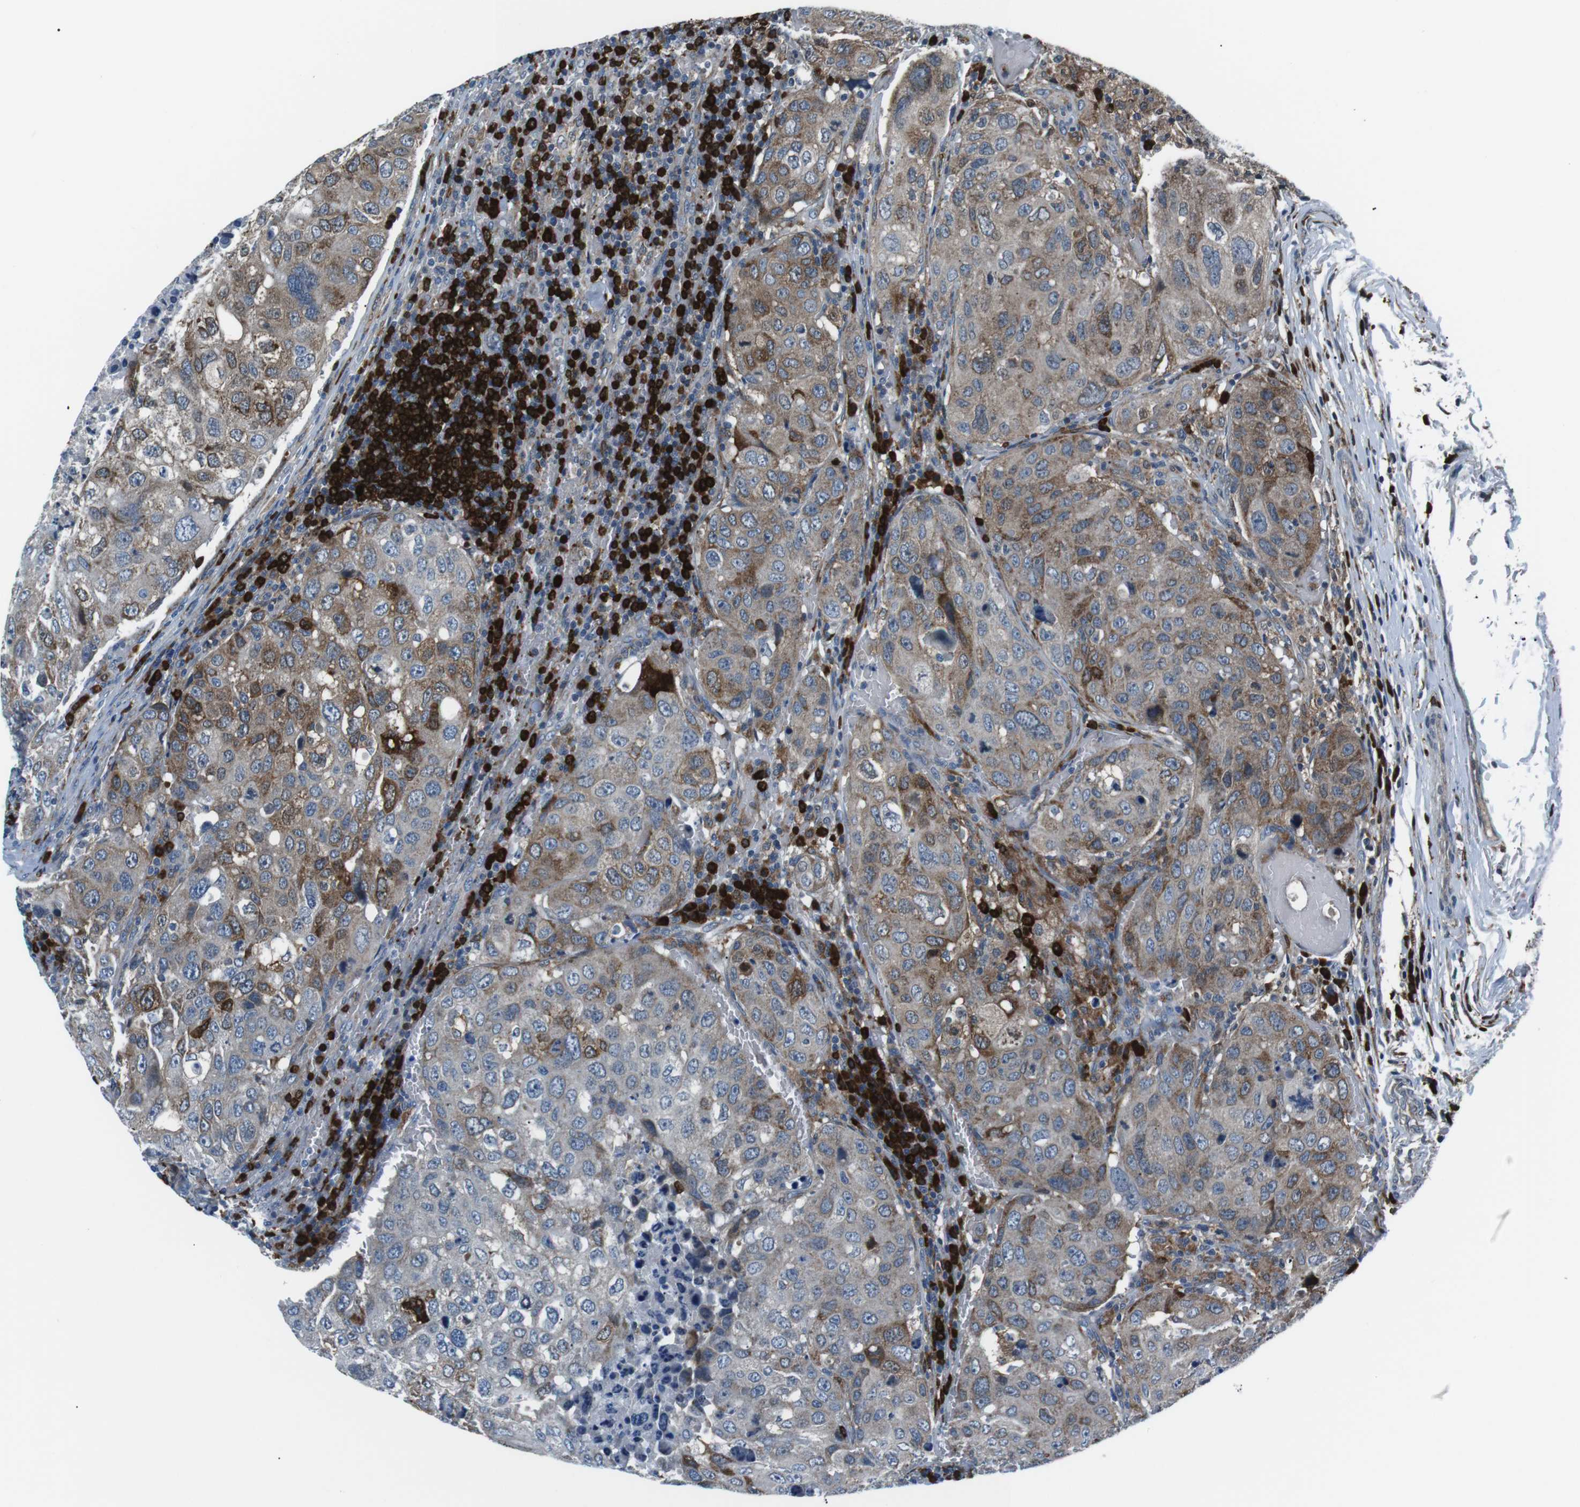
{"staining": {"intensity": "moderate", "quantity": "25%-75%", "location": "cytoplasmic/membranous"}, "tissue": "urothelial cancer", "cell_type": "Tumor cells", "image_type": "cancer", "snomed": [{"axis": "morphology", "description": "Urothelial carcinoma, High grade"}, {"axis": "topography", "description": "Lymph node"}, {"axis": "topography", "description": "Urinary bladder"}], "caption": "The immunohistochemical stain shows moderate cytoplasmic/membranous expression in tumor cells of urothelial cancer tissue.", "gene": "BLNK", "patient": {"sex": "male", "age": 51}}